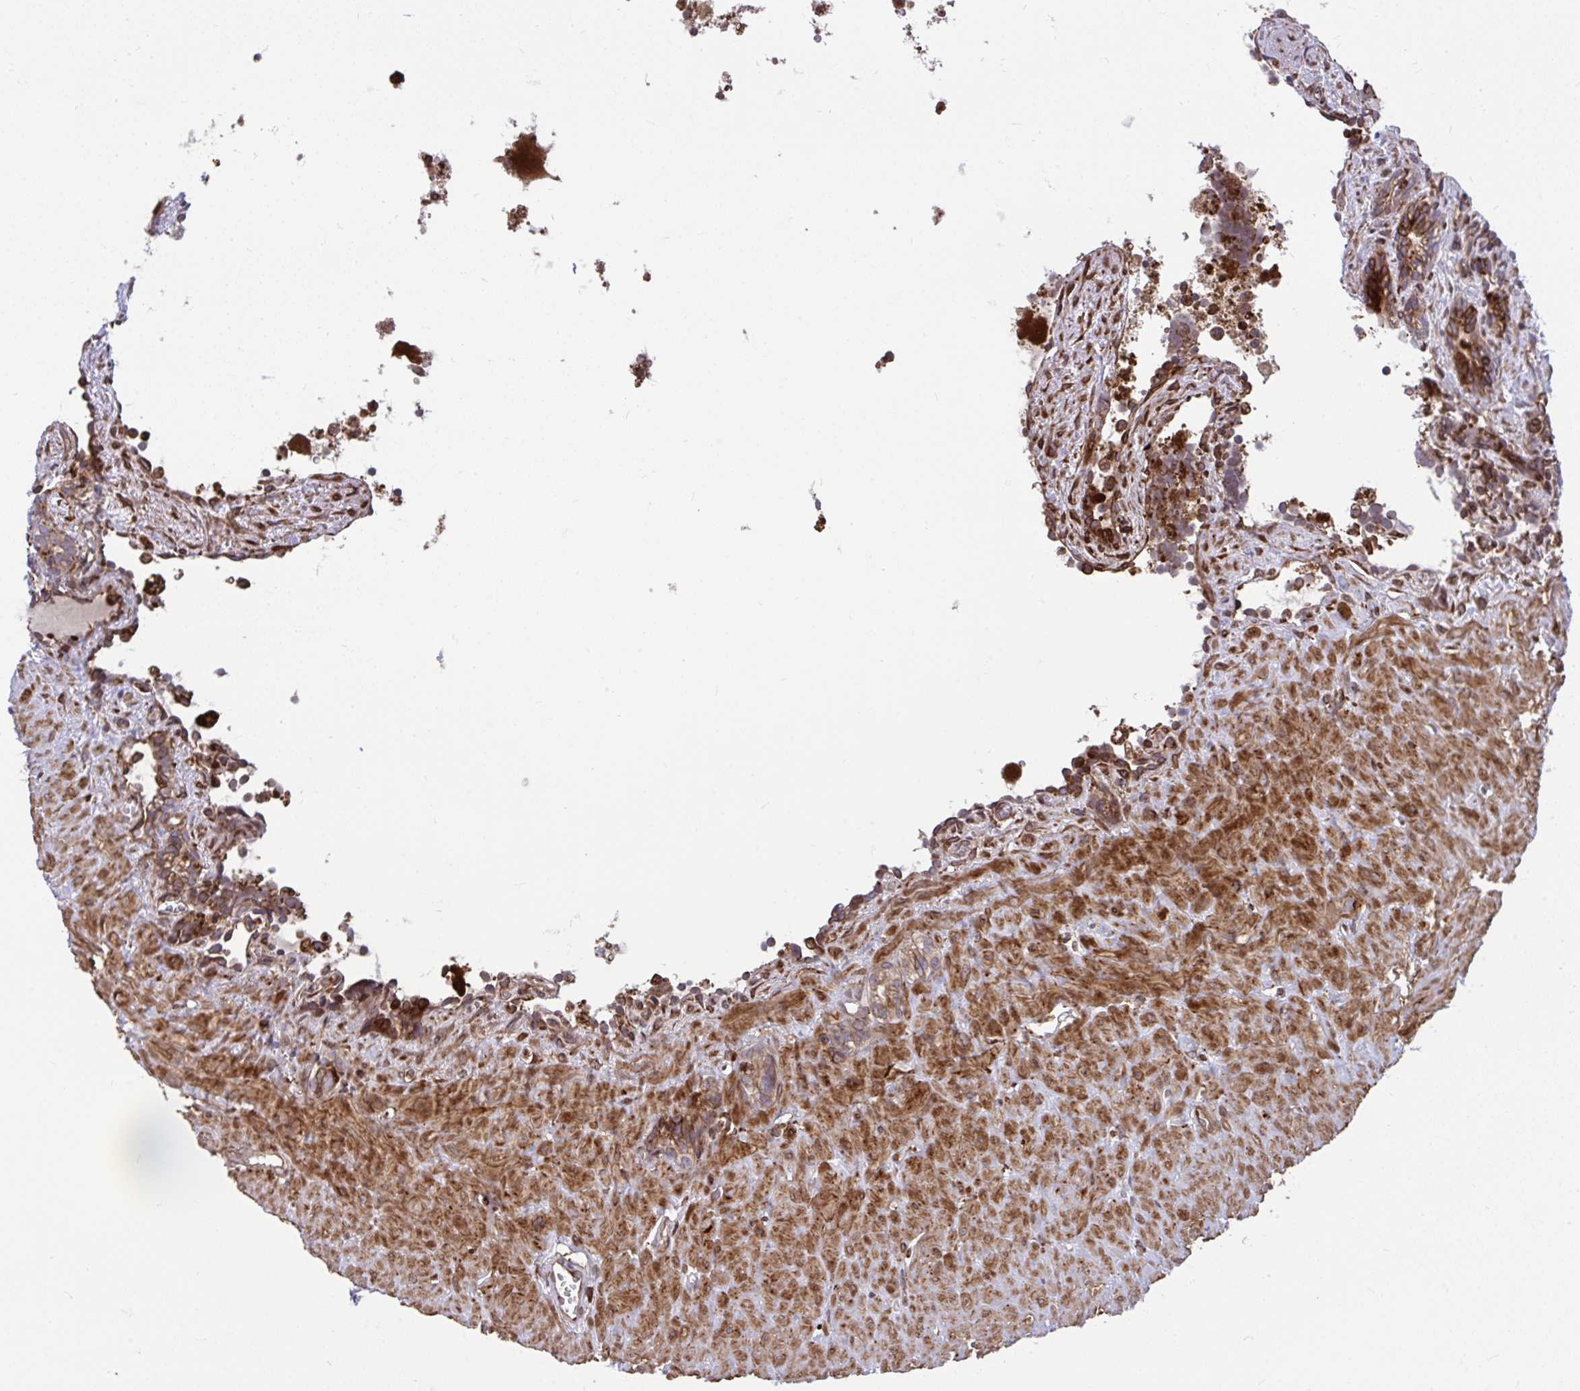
{"staining": {"intensity": "moderate", "quantity": ">75%", "location": "cytoplasmic/membranous"}, "tissue": "seminal vesicle", "cell_type": "Glandular cells", "image_type": "normal", "snomed": [{"axis": "morphology", "description": "Normal tissue, NOS"}, {"axis": "topography", "description": "Seminal veicle"}], "caption": "An immunohistochemistry (IHC) image of unremarkable tissue is shown. Protein staining in brown shows moderate cytoplasmic/membranous positivity in seminal vesicle within glandular cells.", "gene": "STIM2", "patient": {"sex": "male", "age": 76}}